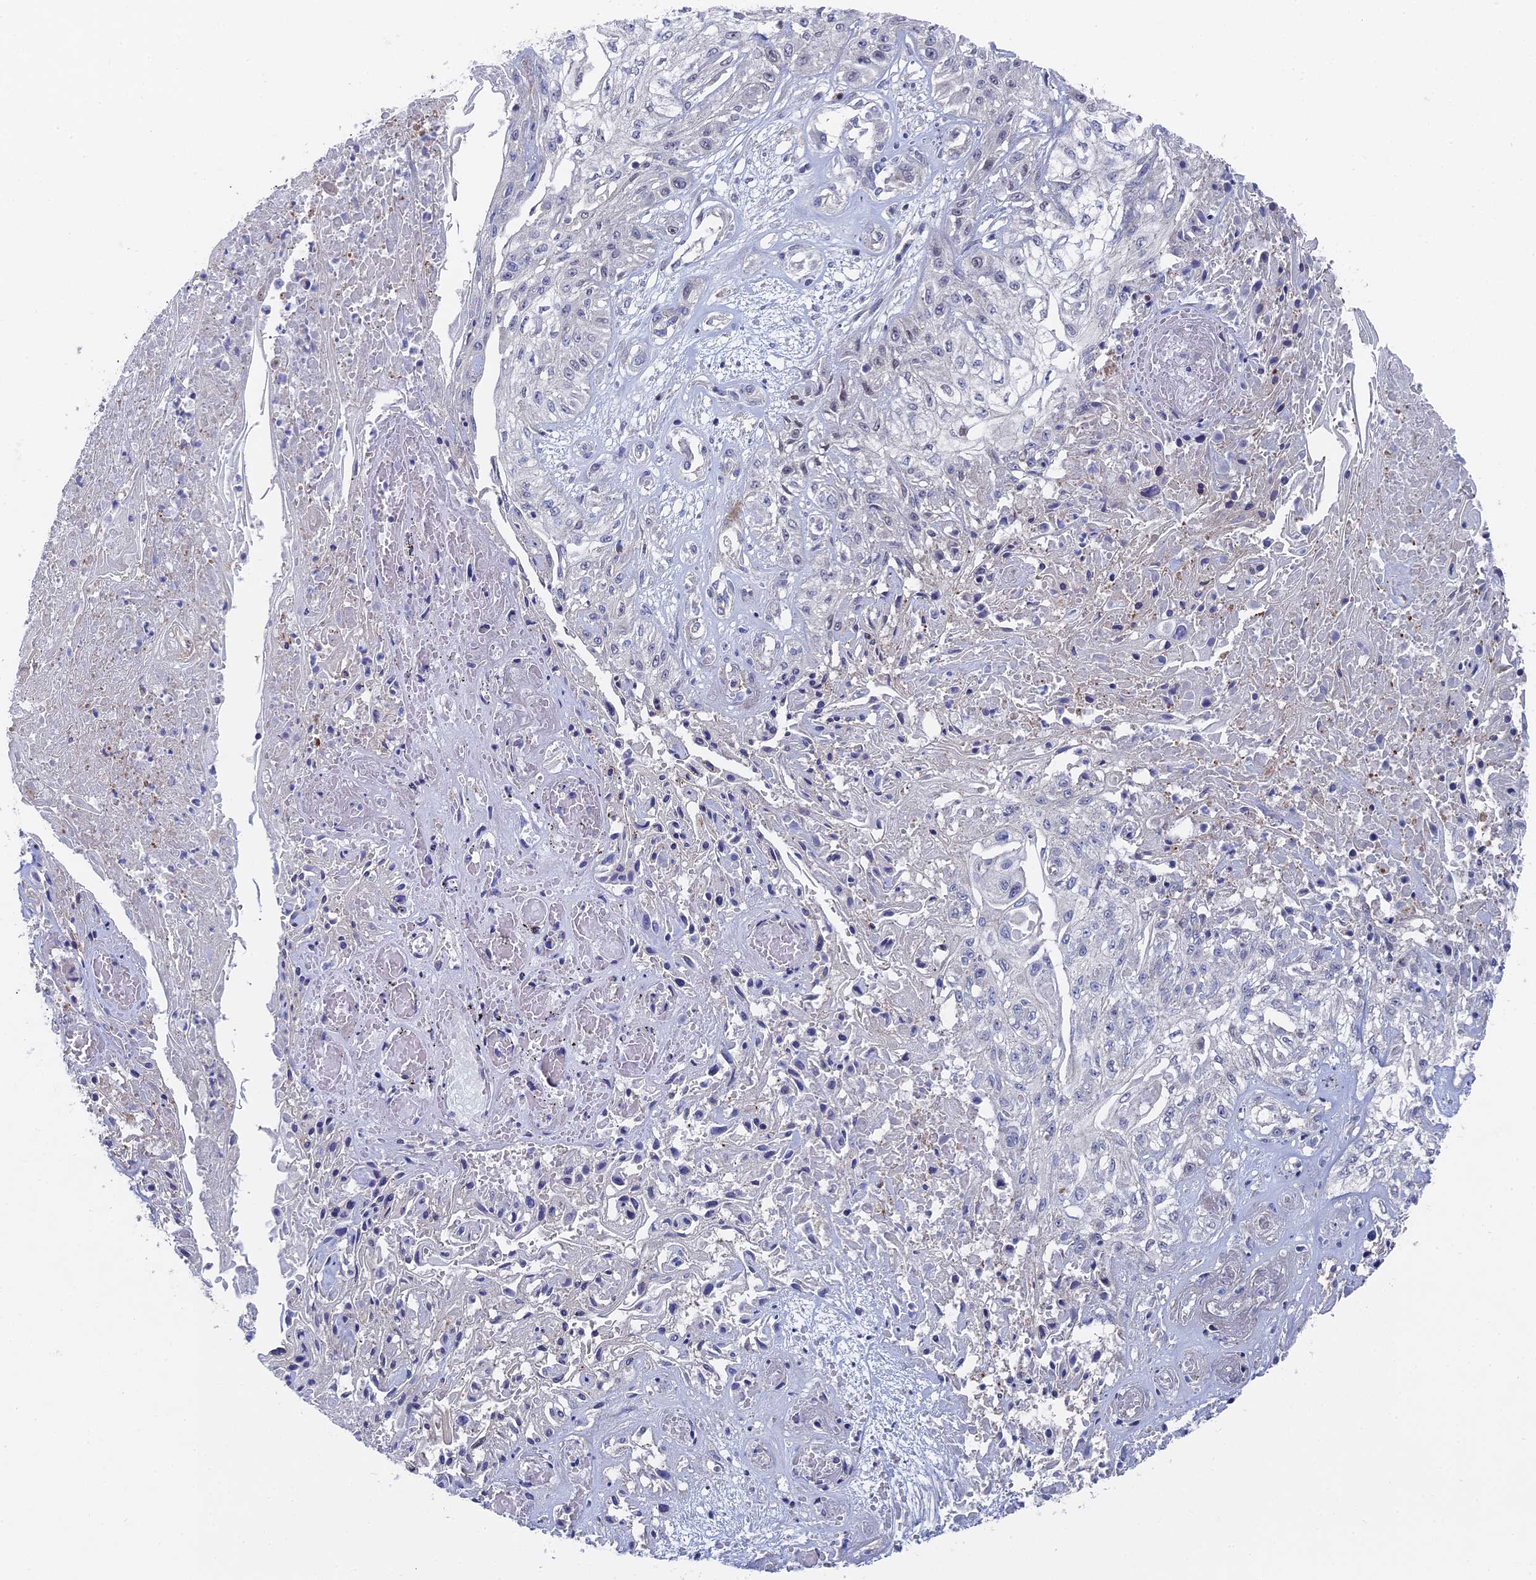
{"staining": {"intensity": "negative", "quantity": "none", "location": "none"}, "tissue": "skin cancer", "cell_type": "Tumor cells", "image_type": "cancer", "snomed": [{"axis": "morphology", "description": "Squamous cell carcinoma, NOS"}, {"axis": "morphology", "description": "Squamous cell carcinoma, metastatic, NOS"}, {"axis": "topography", "description": "Skin"}, {"axis": "topography", "description": "Lymph node"}], "caption": "Immunohistochemistry (IHC) micrograph of neoplastic tissue: skin cancer stained with DAB (3,3'-diaminobenzidine) demonstrates no significant protein staining in tumor cells.", "gene": "UNC5D", "patient": {"sex": "male", "age": 75}}